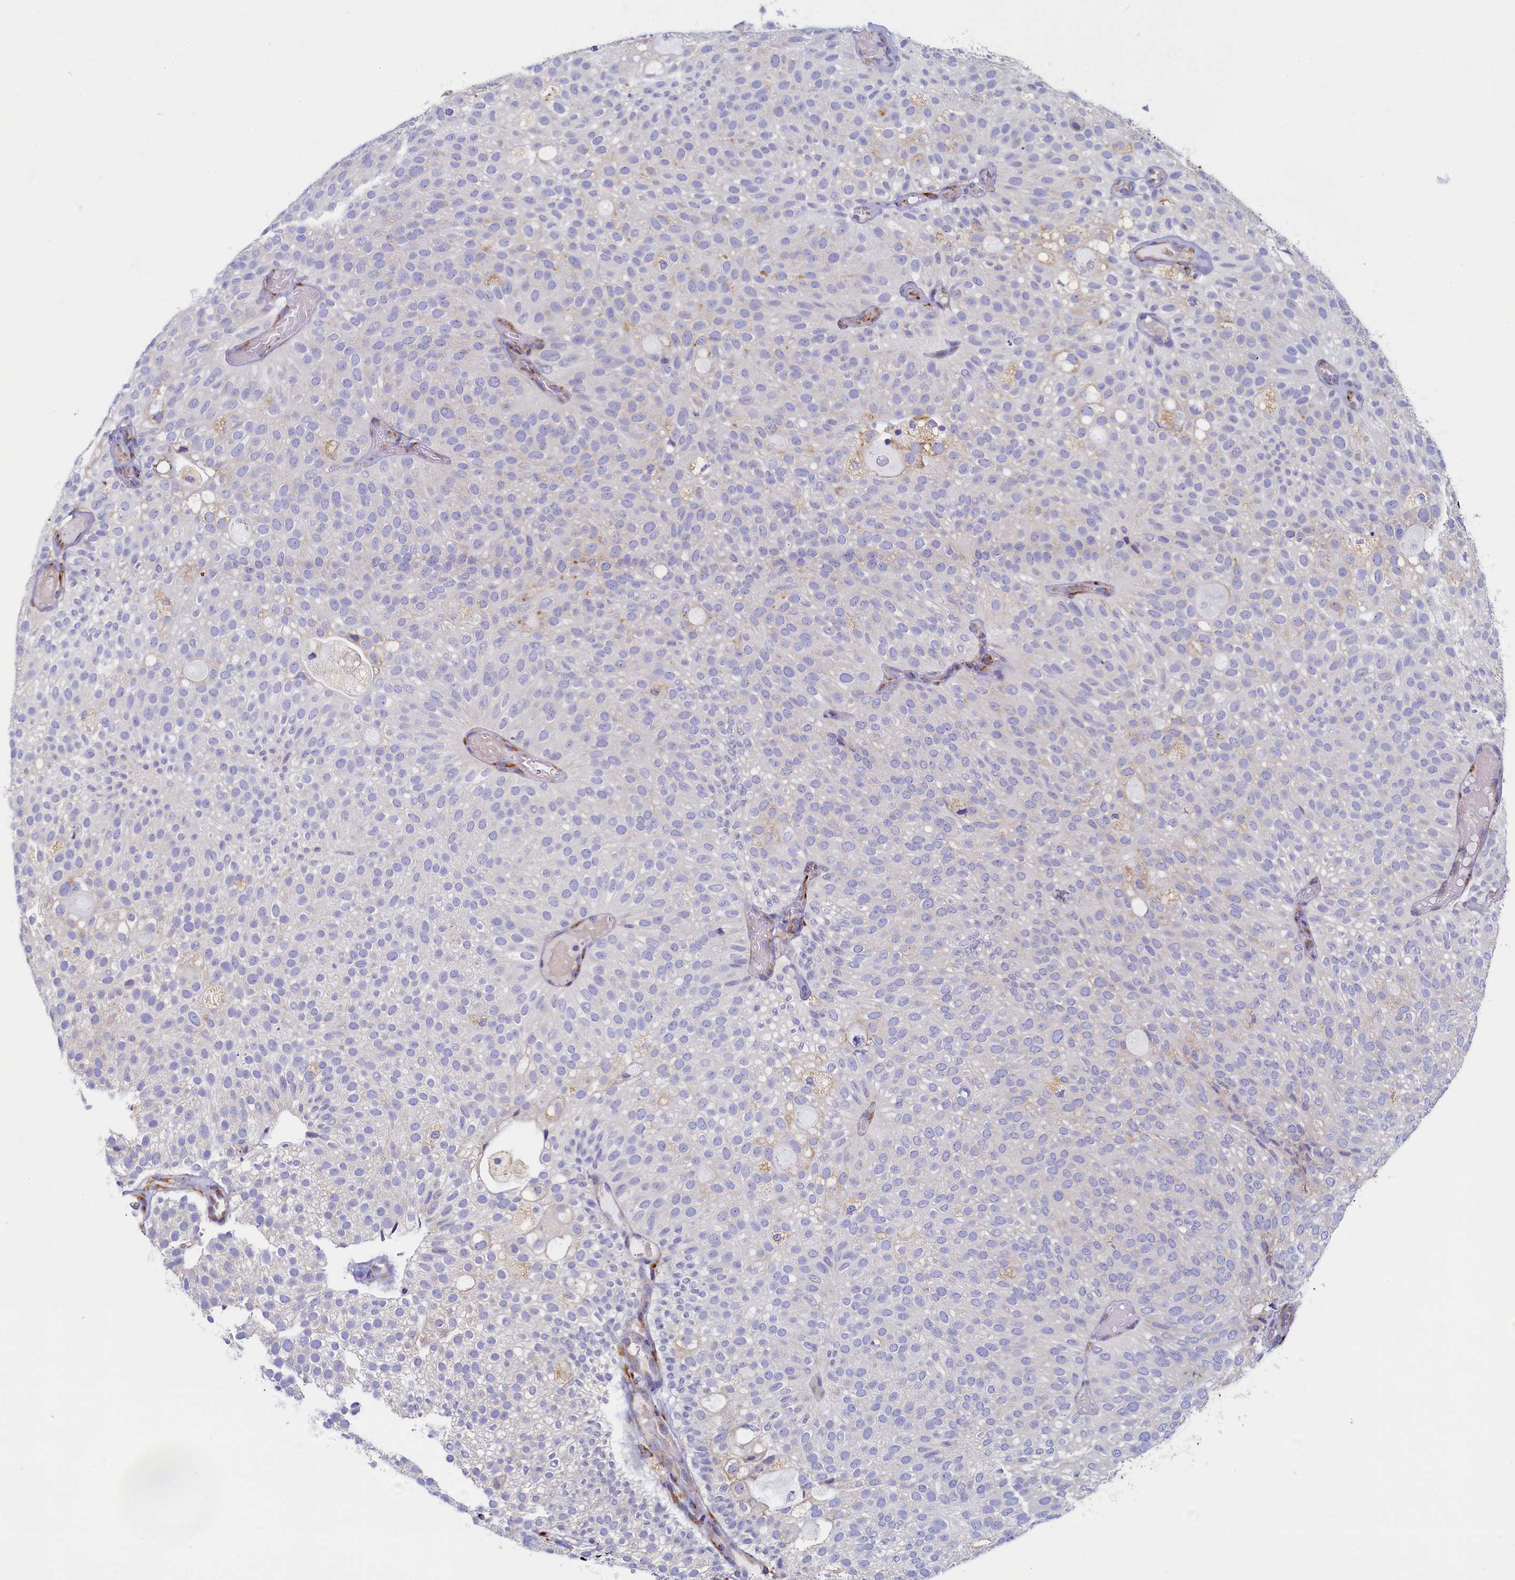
{"staining": {"intensity": "negative", "quantity": "none", "location": "none"}, "tissue": "urothelial cancer", "cell_type": "Tumor cells", "image_type": "cancer", "snomed": [{"axis": "morphology", "description": "Urothelial carcinoma, Low grade"}, {"axis": "topography", "description": "Urinary bladder"}], "caption": "Tumor cells show no significant positivity in urothelial cancer.", "gene": "TMEM18", "patient": {"sex": "male", "age": 78}}